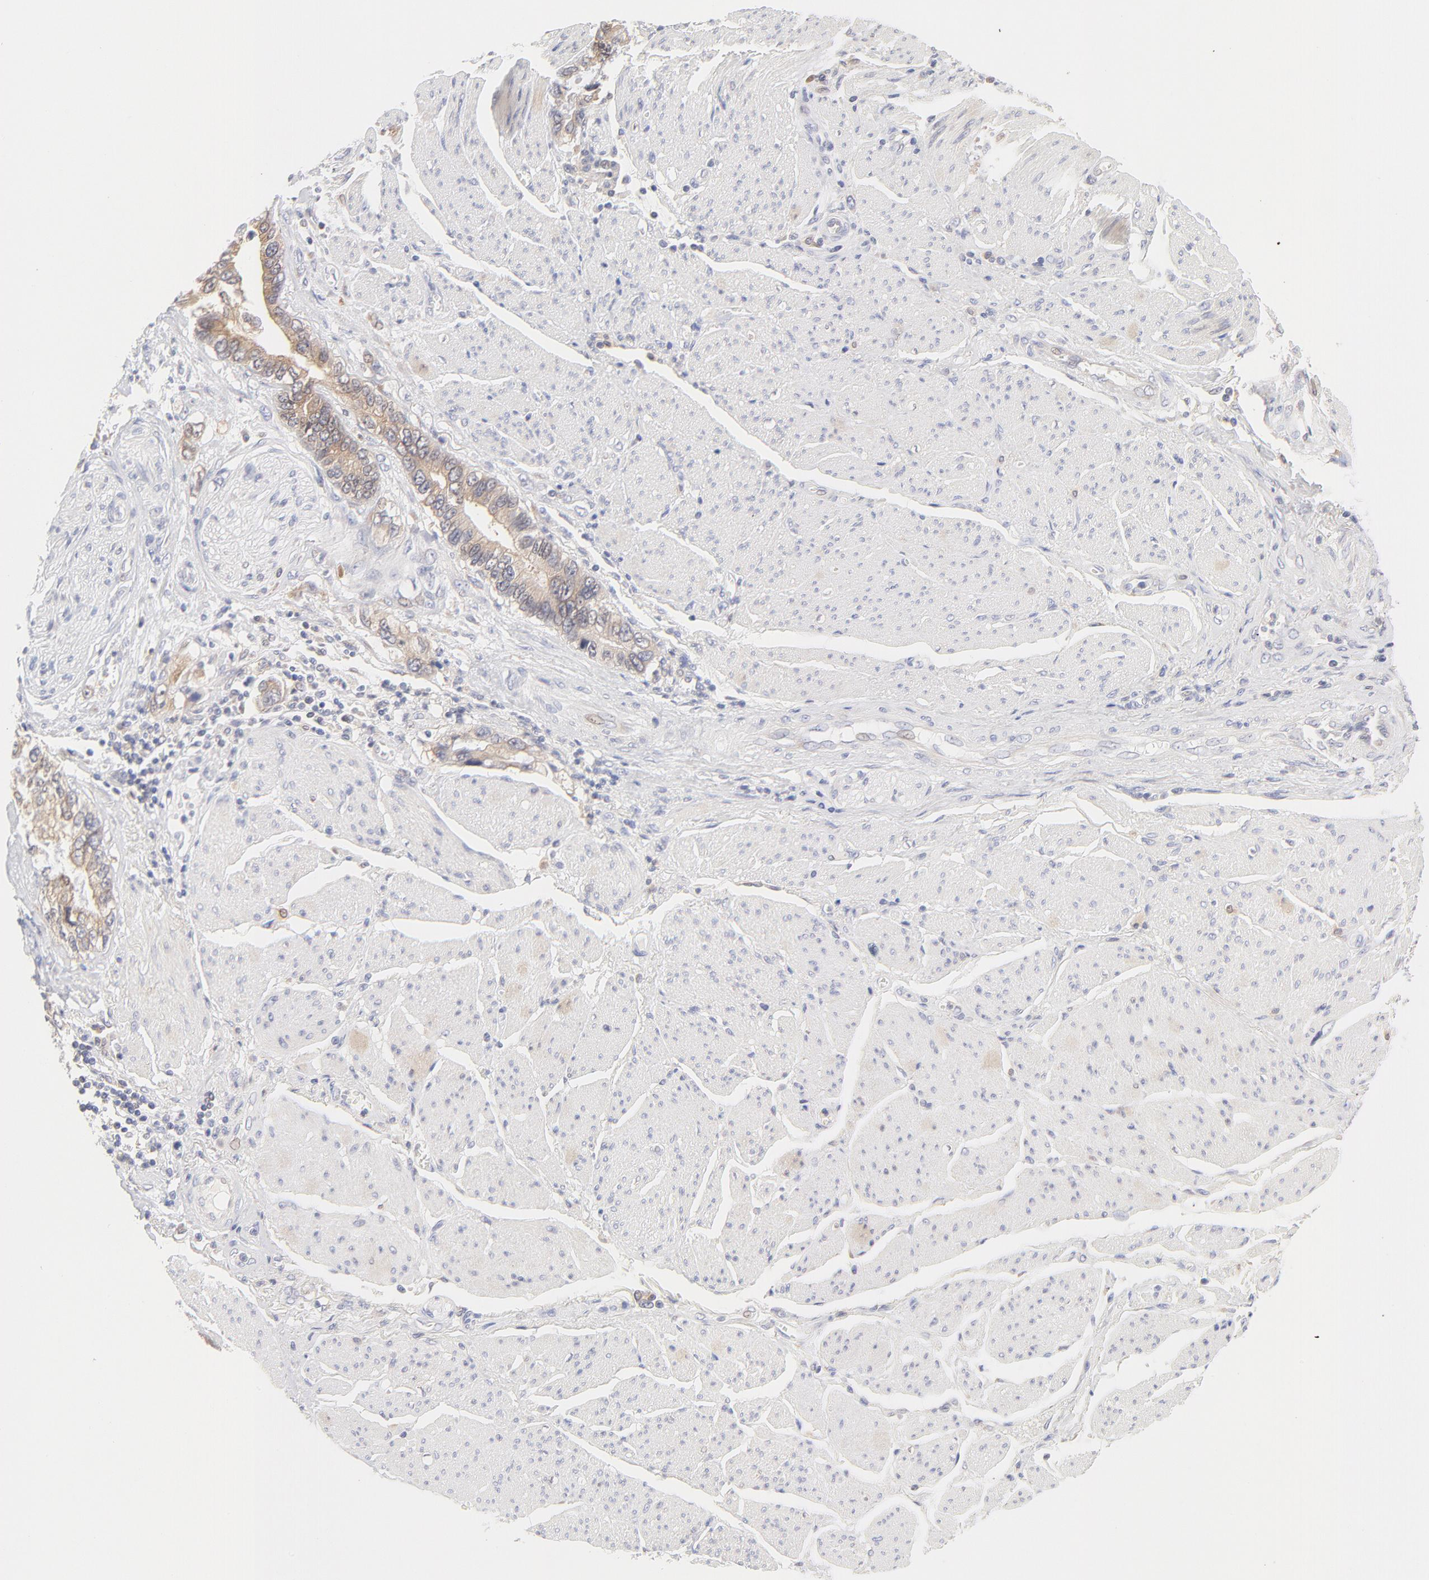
{"staining": {"intensity": "moderate", "quantity": ">75%", "location": "cytoplasmic/membranous"}, "tissue": "stomach cancer", "cell_type": "Tumor cells", "image_type": "cancer", "snomed": [{"axis": "morphology", "description": "Adenocarcinoma, NOS"}, {"axis": "topography", "description": "Pancreas"}, {"axis": "topography", "description": "Stomach, upper"}], "caption": "DAB (3,3'-diaminobenzidine) immunohistochemical staining of stomach cancer (adenocarcinoma) shows moderate cytoplasmic/membranous protein expression in about >75% of tumor cells. (Brightfield microscopy of DAB IHC at high magnification).", "gene": "RPS6KA1", "patient": {"sex": "male", "age": 77}}